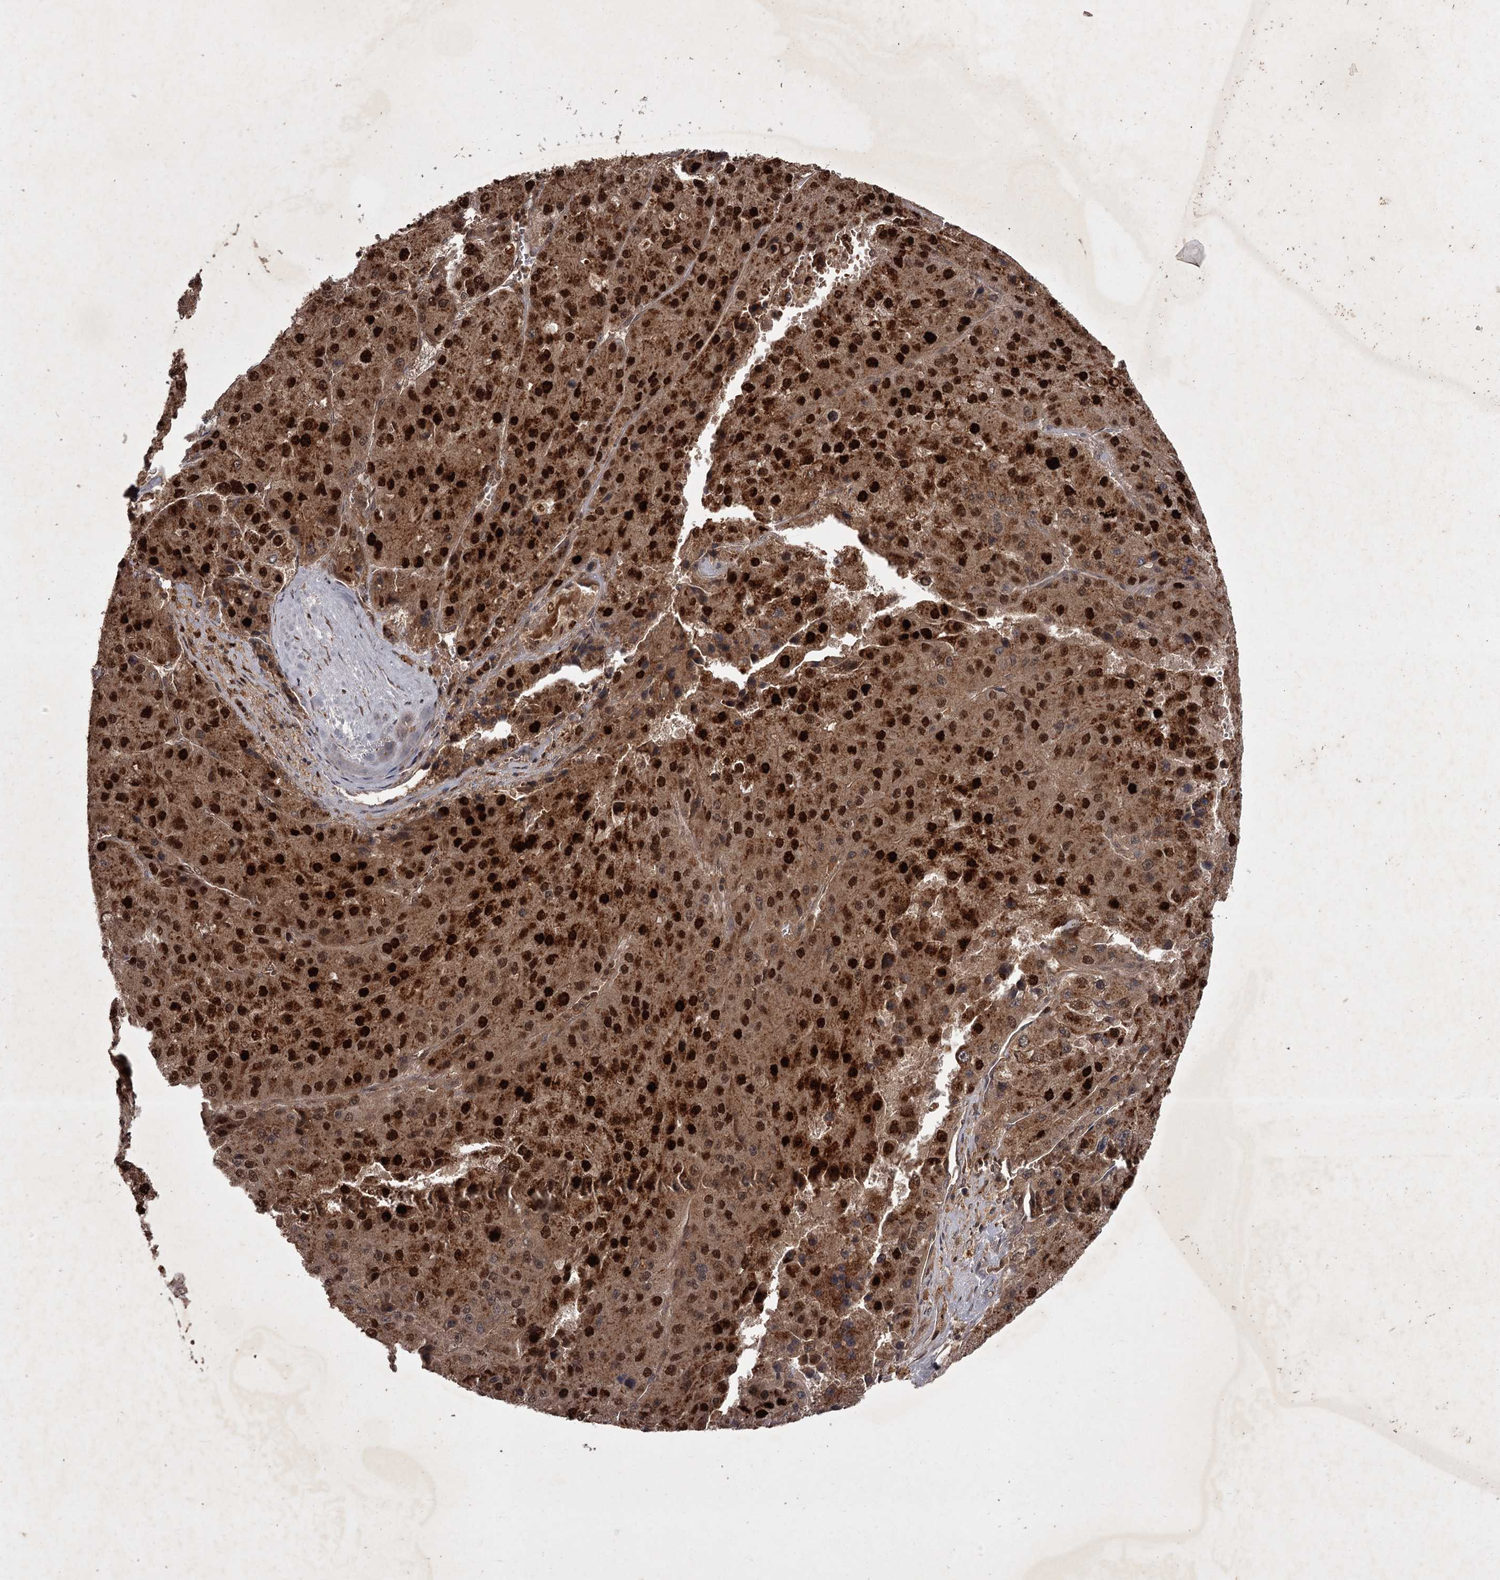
{"staining": {"intensity": "strong", "quantity": ">75%", "location": "cytoplasmic/membranous,nuclear"}, "tissue": "liver cancer", "cell_type": "Tumor cells", "image_type": "cancer", "snomed": [{"axis": "morphology", "description": "Carcinoma, Hepatocellular, NOS"}, {"axis": "topography", "description": "Liver"}], "caption": "Immunohistochemical staining of human liver cancer exhibits high levels of strong cytoplasmic/membranous and nuclear protein staining in approximately >75% of tumor cells.", "gene": "TBC1D23", "patient": {"sex": "female", "age": 73}}